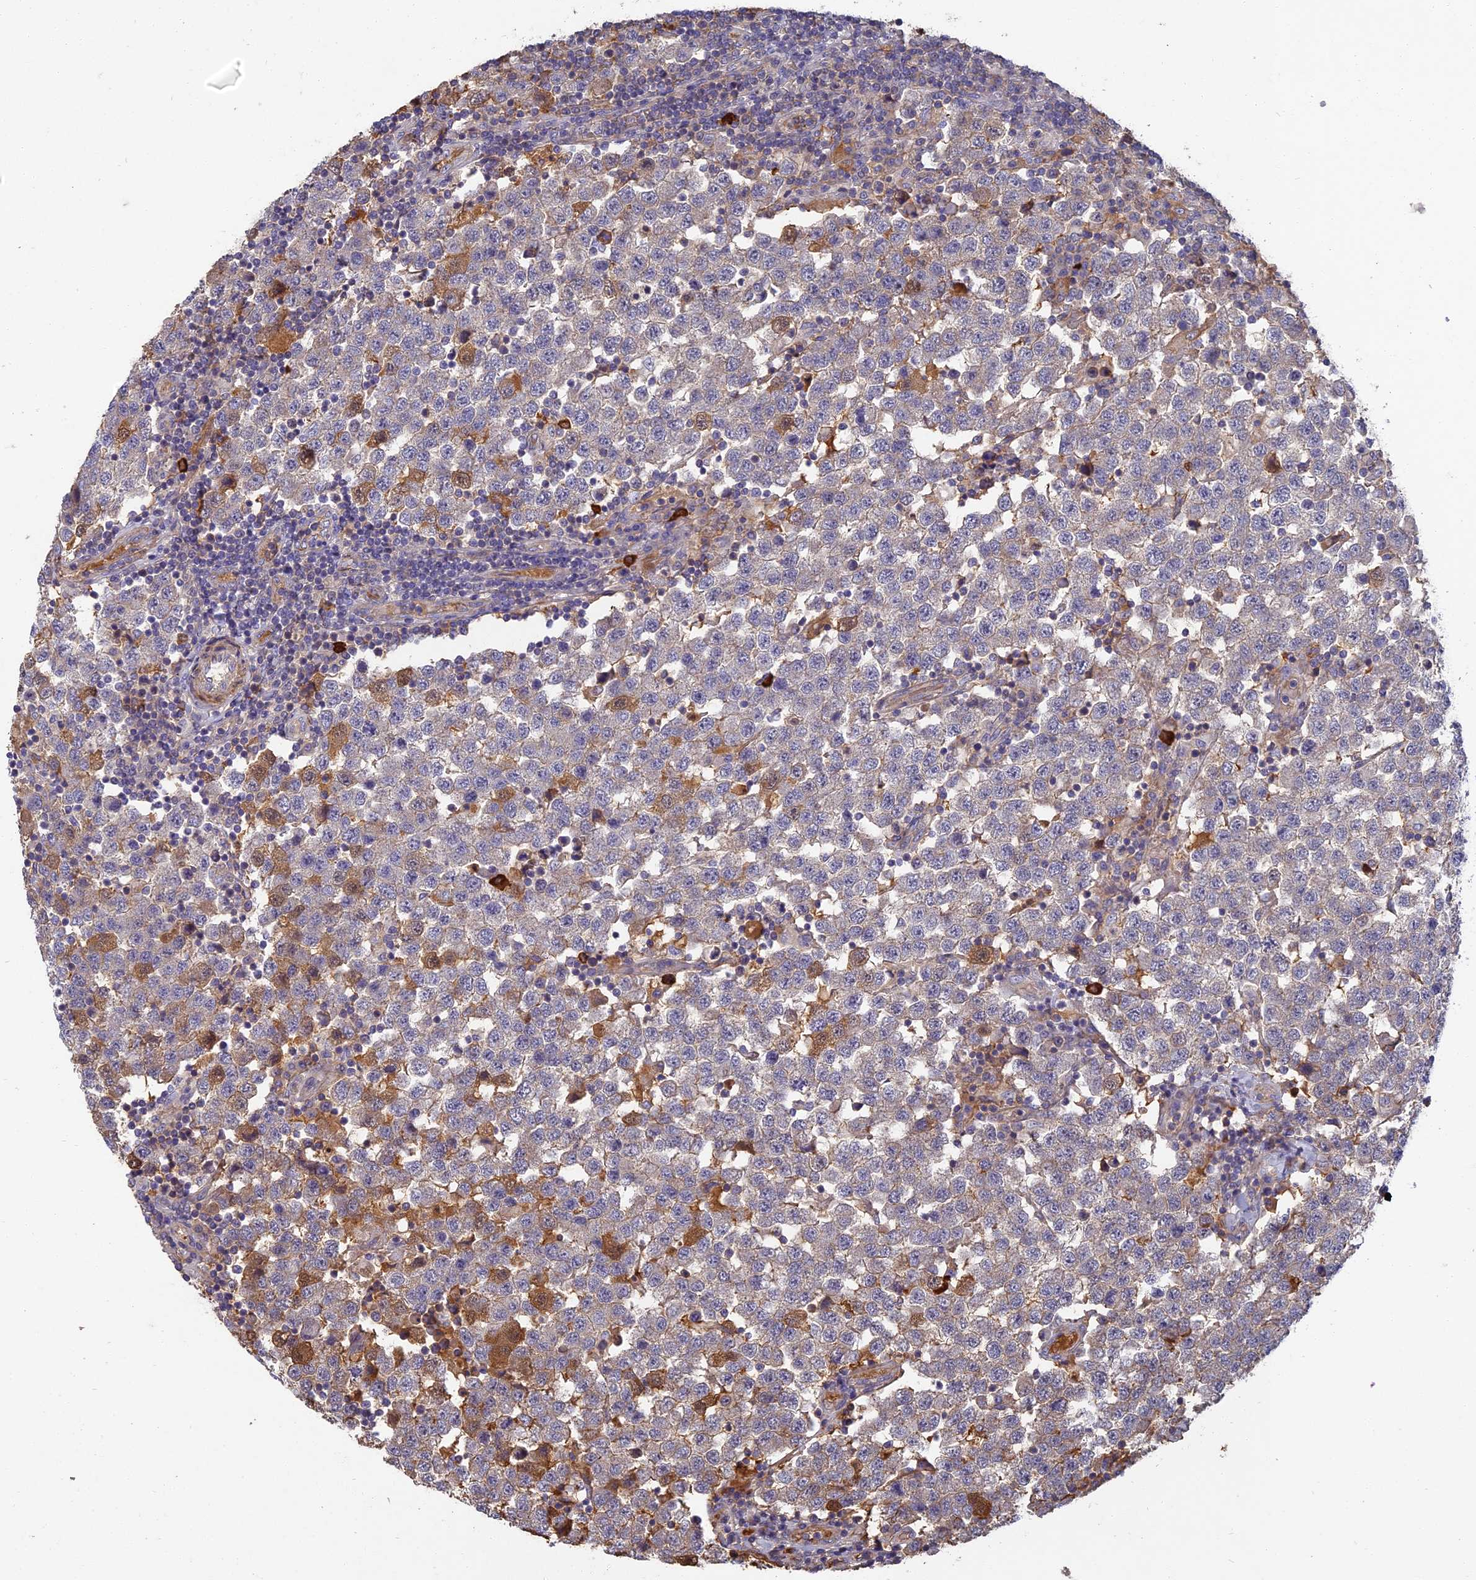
{"staining": {"intensity": "weak", "quantity": "25%-75%", "location": "cytoplasmic/membranous"}, "tissue": "testis cancer", "cell_type": "Tumor cells", "image_type": "cancer", "snomed": [{"axis": "morphology", "description": "Seminoma, NOS"}, {"axis": "topography", "description": "Testis"}], "caption": "A high-resolution image shows IHC staining of seminoma (testis), which reveals weak cytoplasmic/membranous expression in about 25%-75% of tumor cells.", "gene": "ERMAP", "patient": {"sex": "male", "age": 34}}